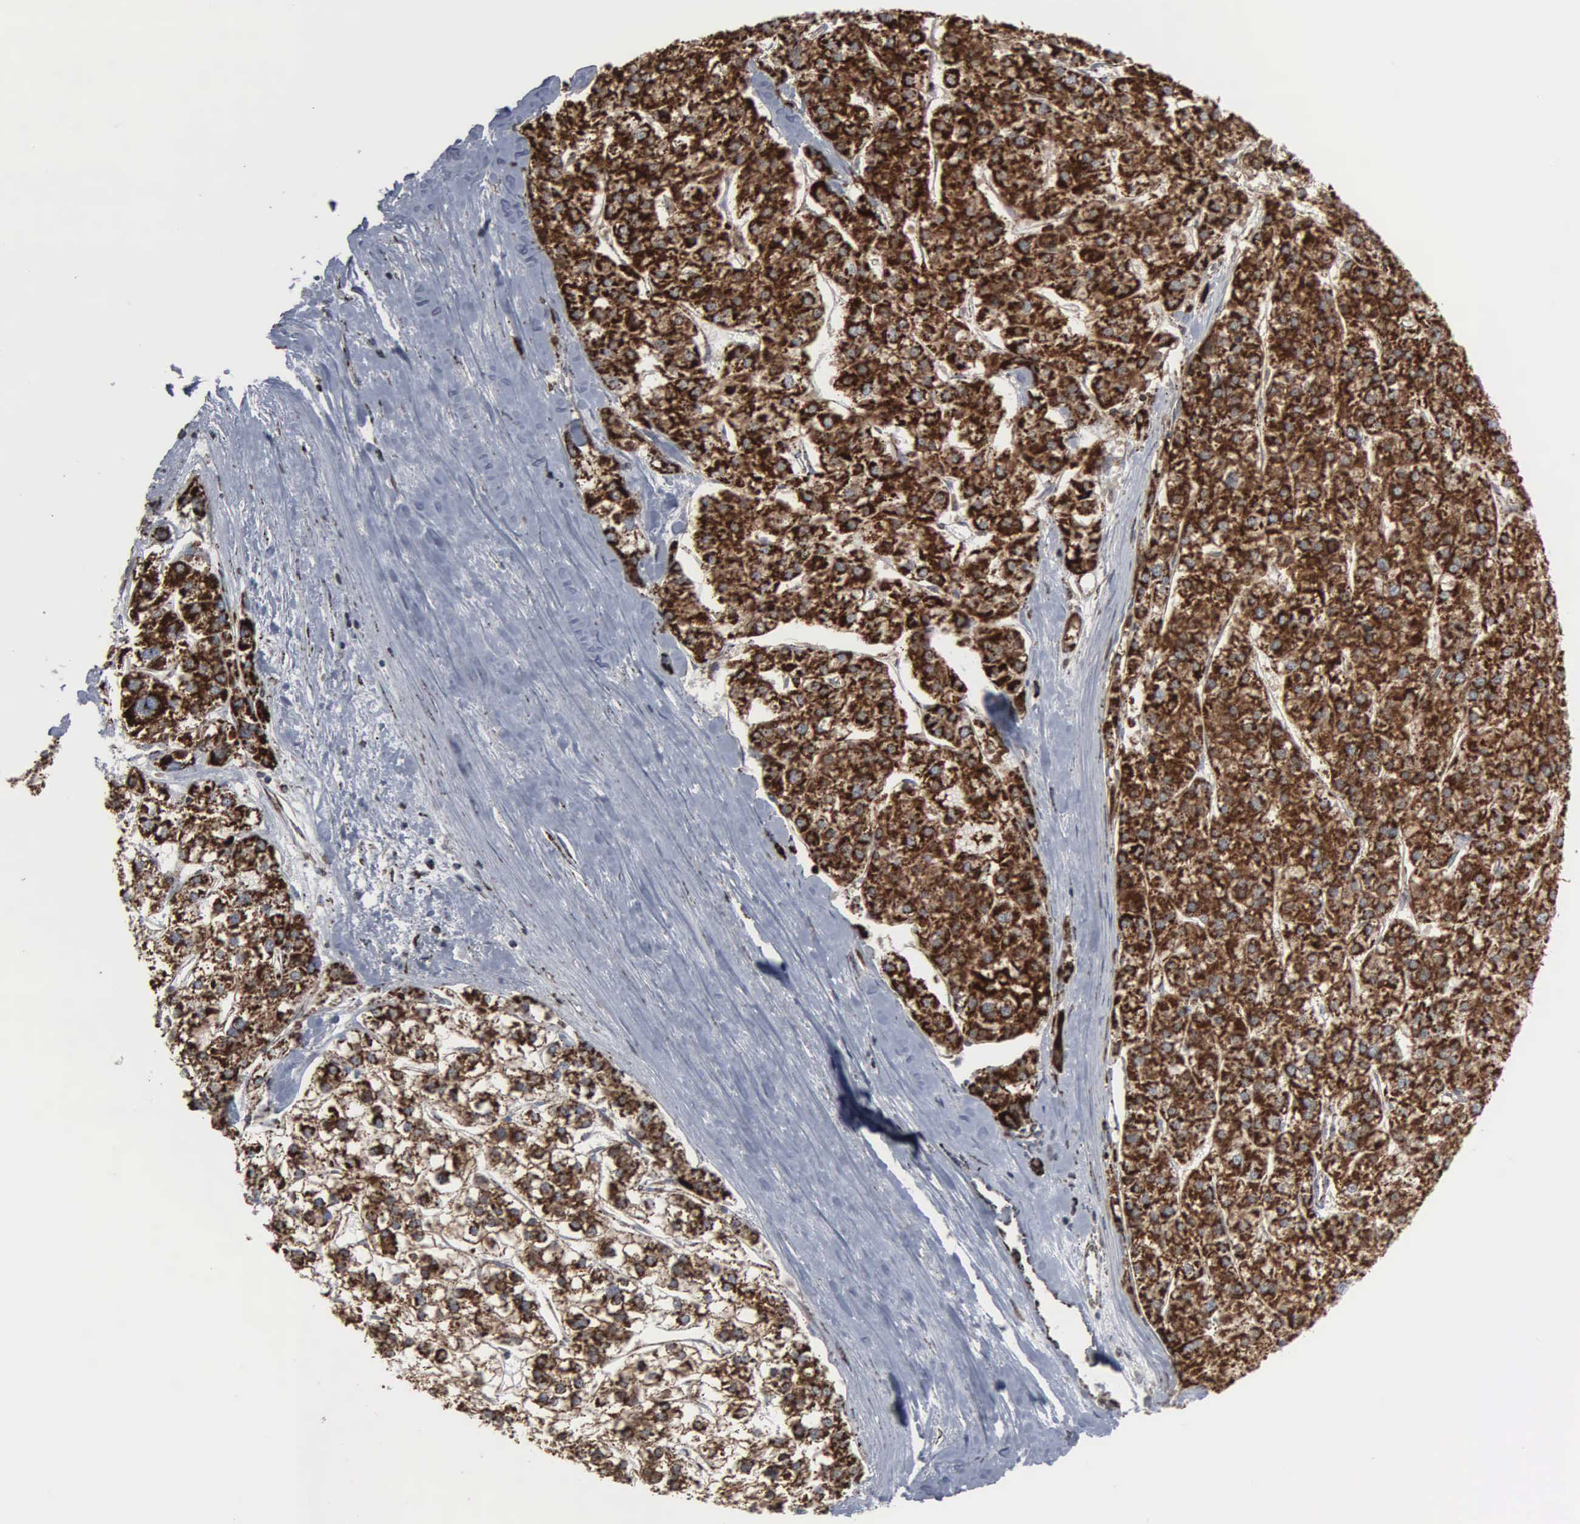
{"staining": {"intensity": "strong", "quantity": ">75%", "location": "cytoplasmic/membranous"}, "tissue": "liver cancer", "cell_type": "Tumor cells", "image_type": "cancer", "snomed": [{"axis": "morphology", "description": "Carcinoma, Hepatocellular, NOS"}, {"axis": "topography", "description": "Liver"}], "caption": "DAB (3,3'-diaminobenzidine) immunohistochemical staining of human liver hepatocellular carcinoma displays strong cytoplasmic/membranous protein positivity in about >75% of tumor cells.", "gene": "HSPA9", "patient": {"sex": "female", "age": 85}}